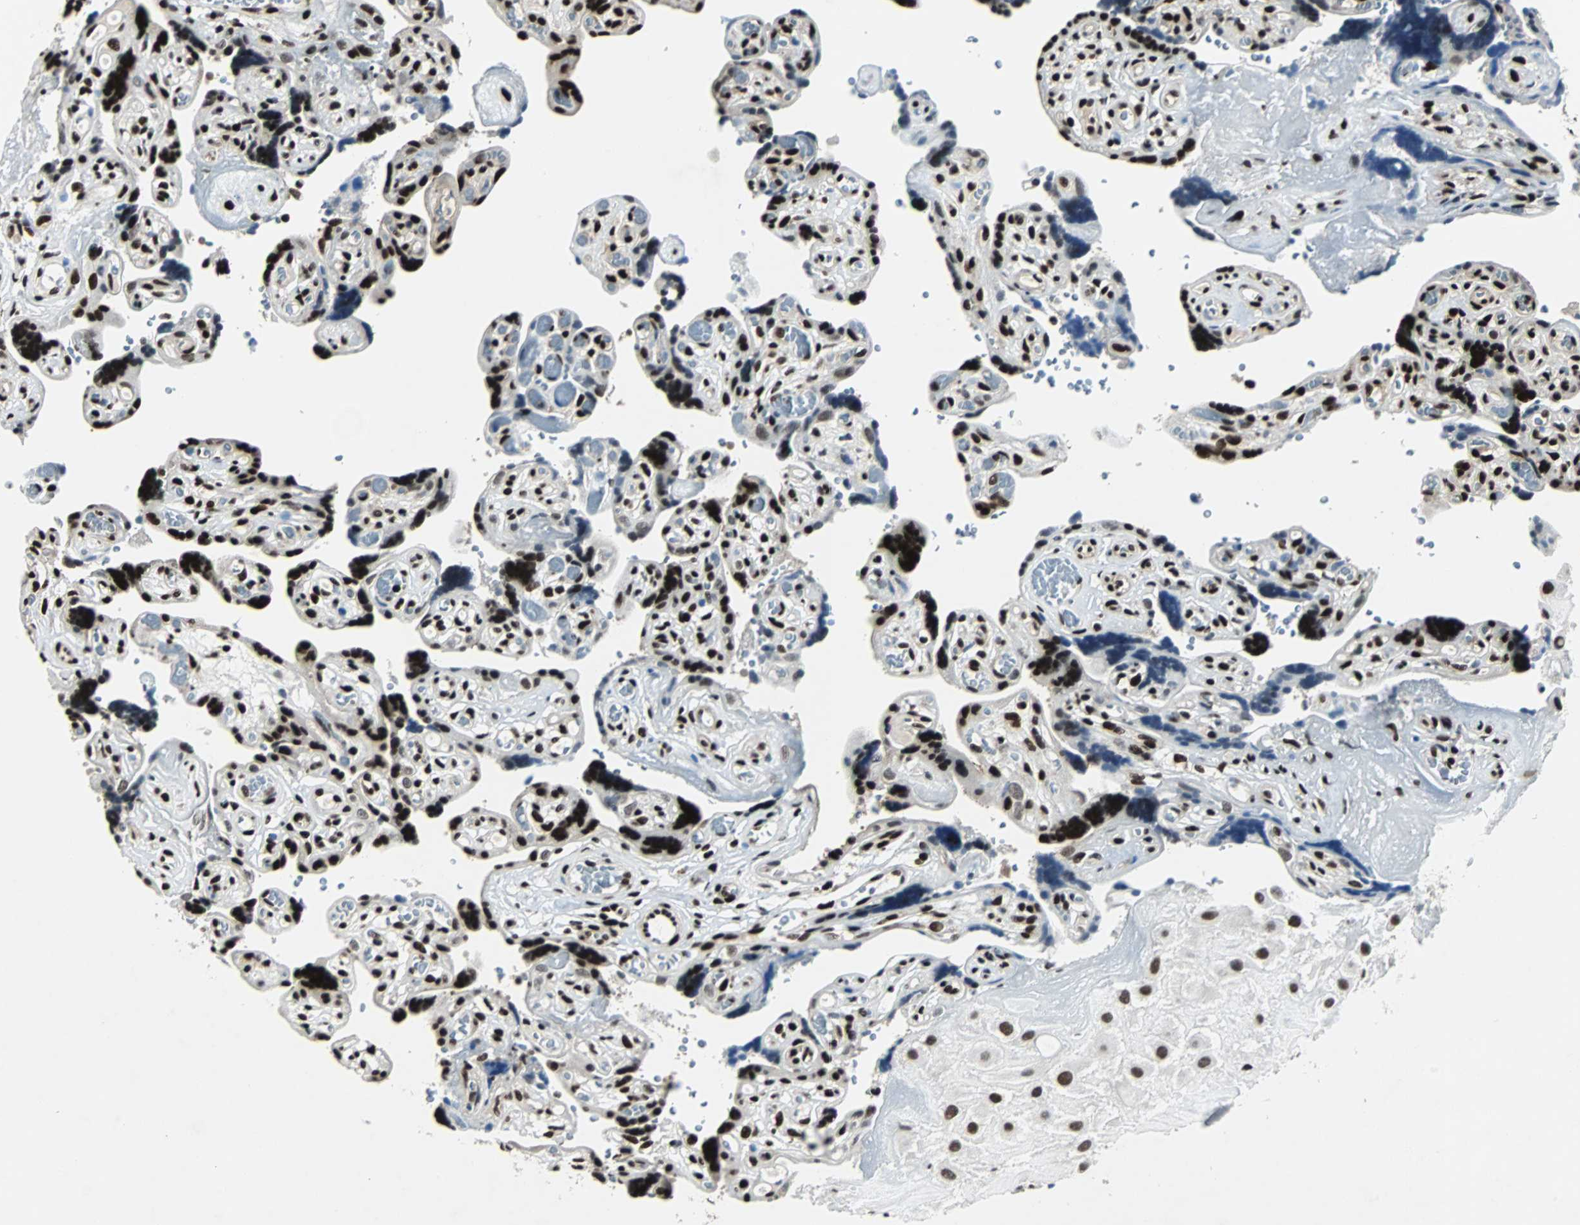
{"staining": {"intensity": "strong", "quantity": ">75%", "location": "nuclear"}, "tissue": "placenta", "cell_type": "Decidual cells", "image_type": "normal", "snomed": [{"axis": "morphology", "description": "Normal tissue, NOS"}, {"axis": "topography", "description": "Placenta"}], "caption": "Immunohistochemical staining of benign human placenta exhibits strong nuclear protein expression in about >75% of decidual cells. (DAB = brown stain, brightfield microscopy at high magnification).", "gene": "MEF2D", "patient": {"sex": "female", "age": 30}}